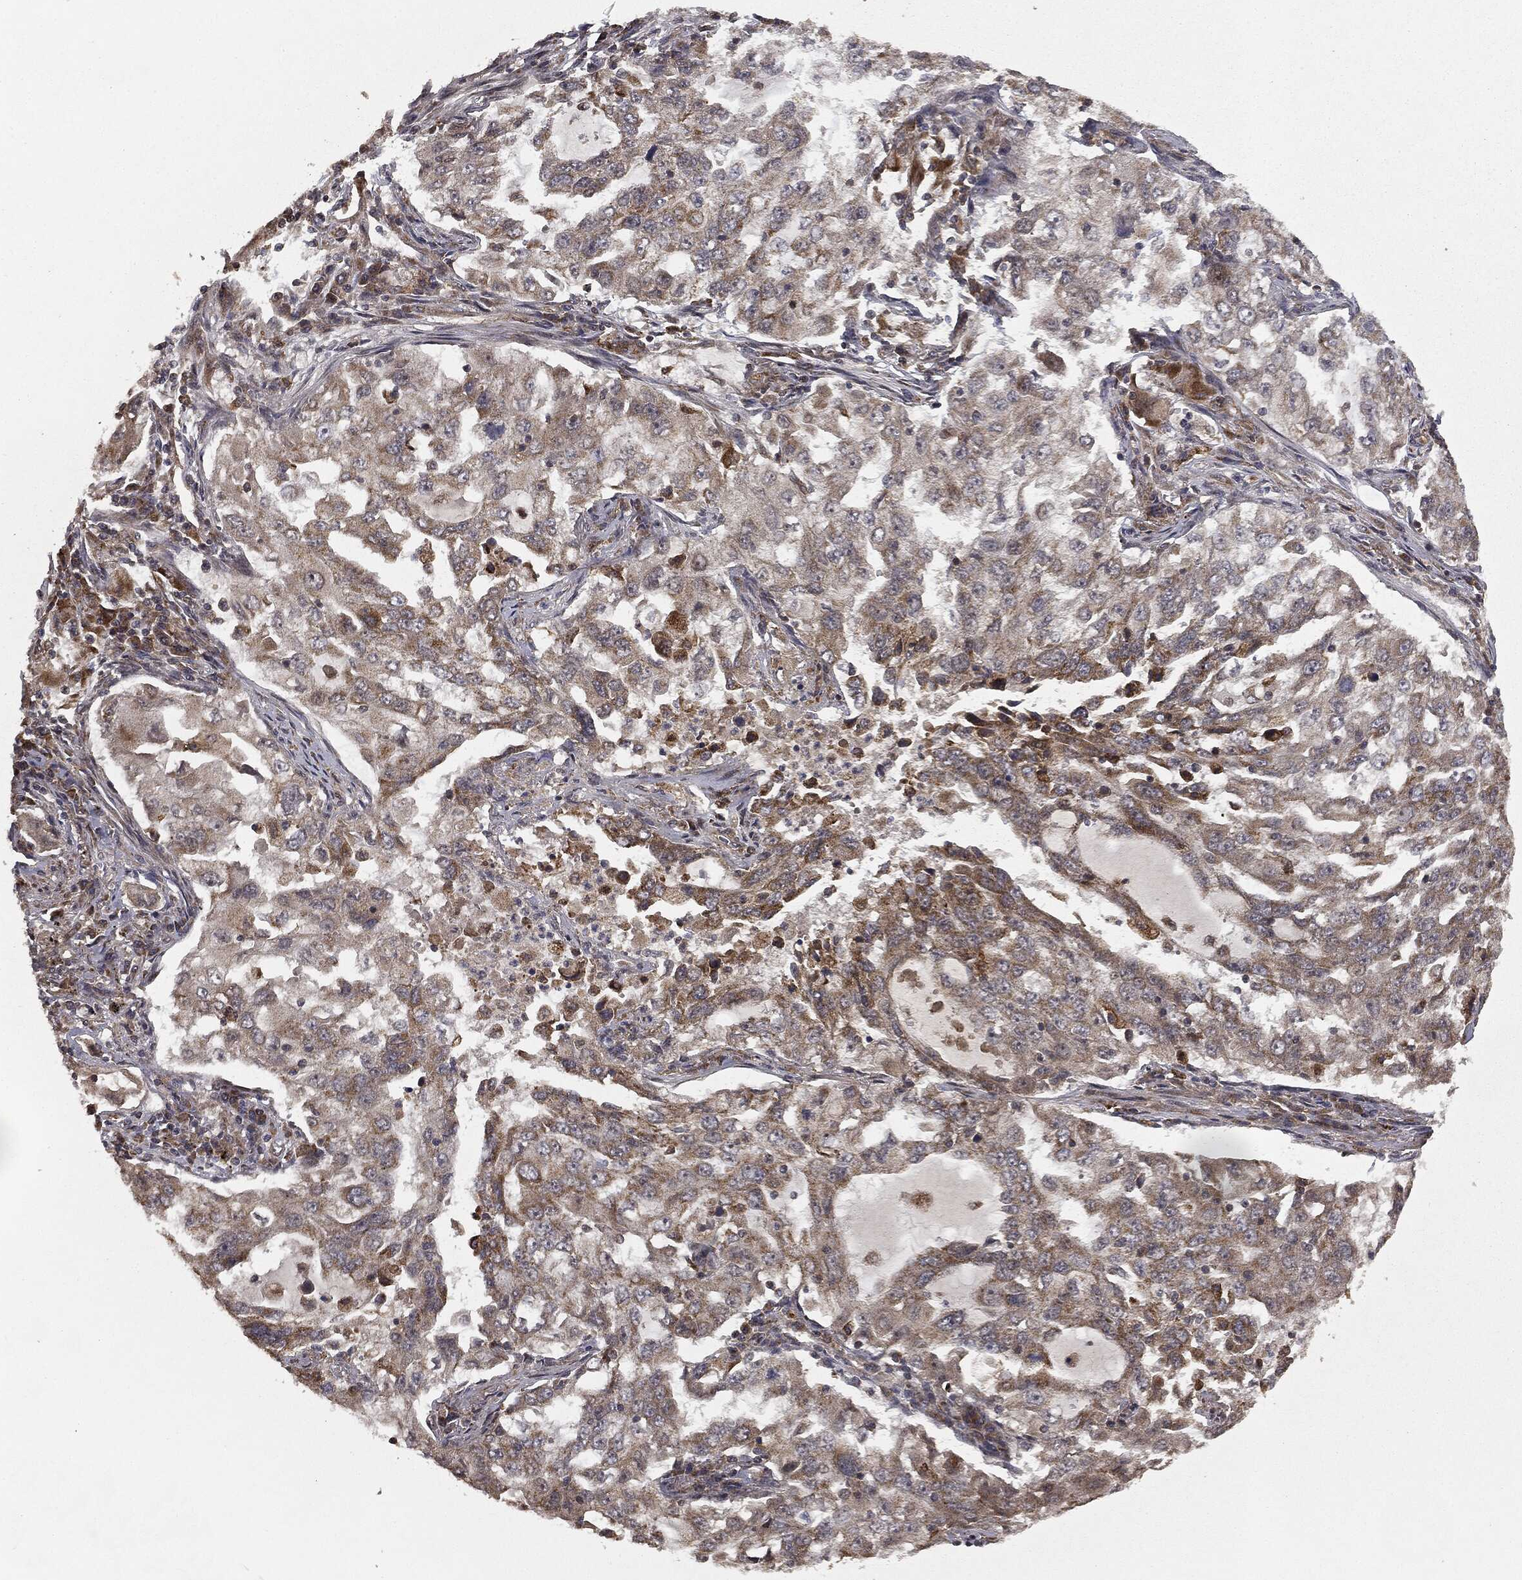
{"staining": {"intensity": "moderate", "quantity": "<25%", "location": "cytoplasmic/membranous"}, "tissue": "lung cancer", "cell_type": "Tumor cells", "image_type": "cancer", "snomed": [{"axis": "morphology", "description": "Adenocarcinoma, NOS"}, {"axis": "topography", "description": "Lung"}], "caption": "The histopathology image displays staining of lung cancer, revealing moderate cytoplasmic/membranous protein positivity (brown color) within tumor cells.", "gene": "MIER2", "patient": {"sex": "female", "age": 61}}